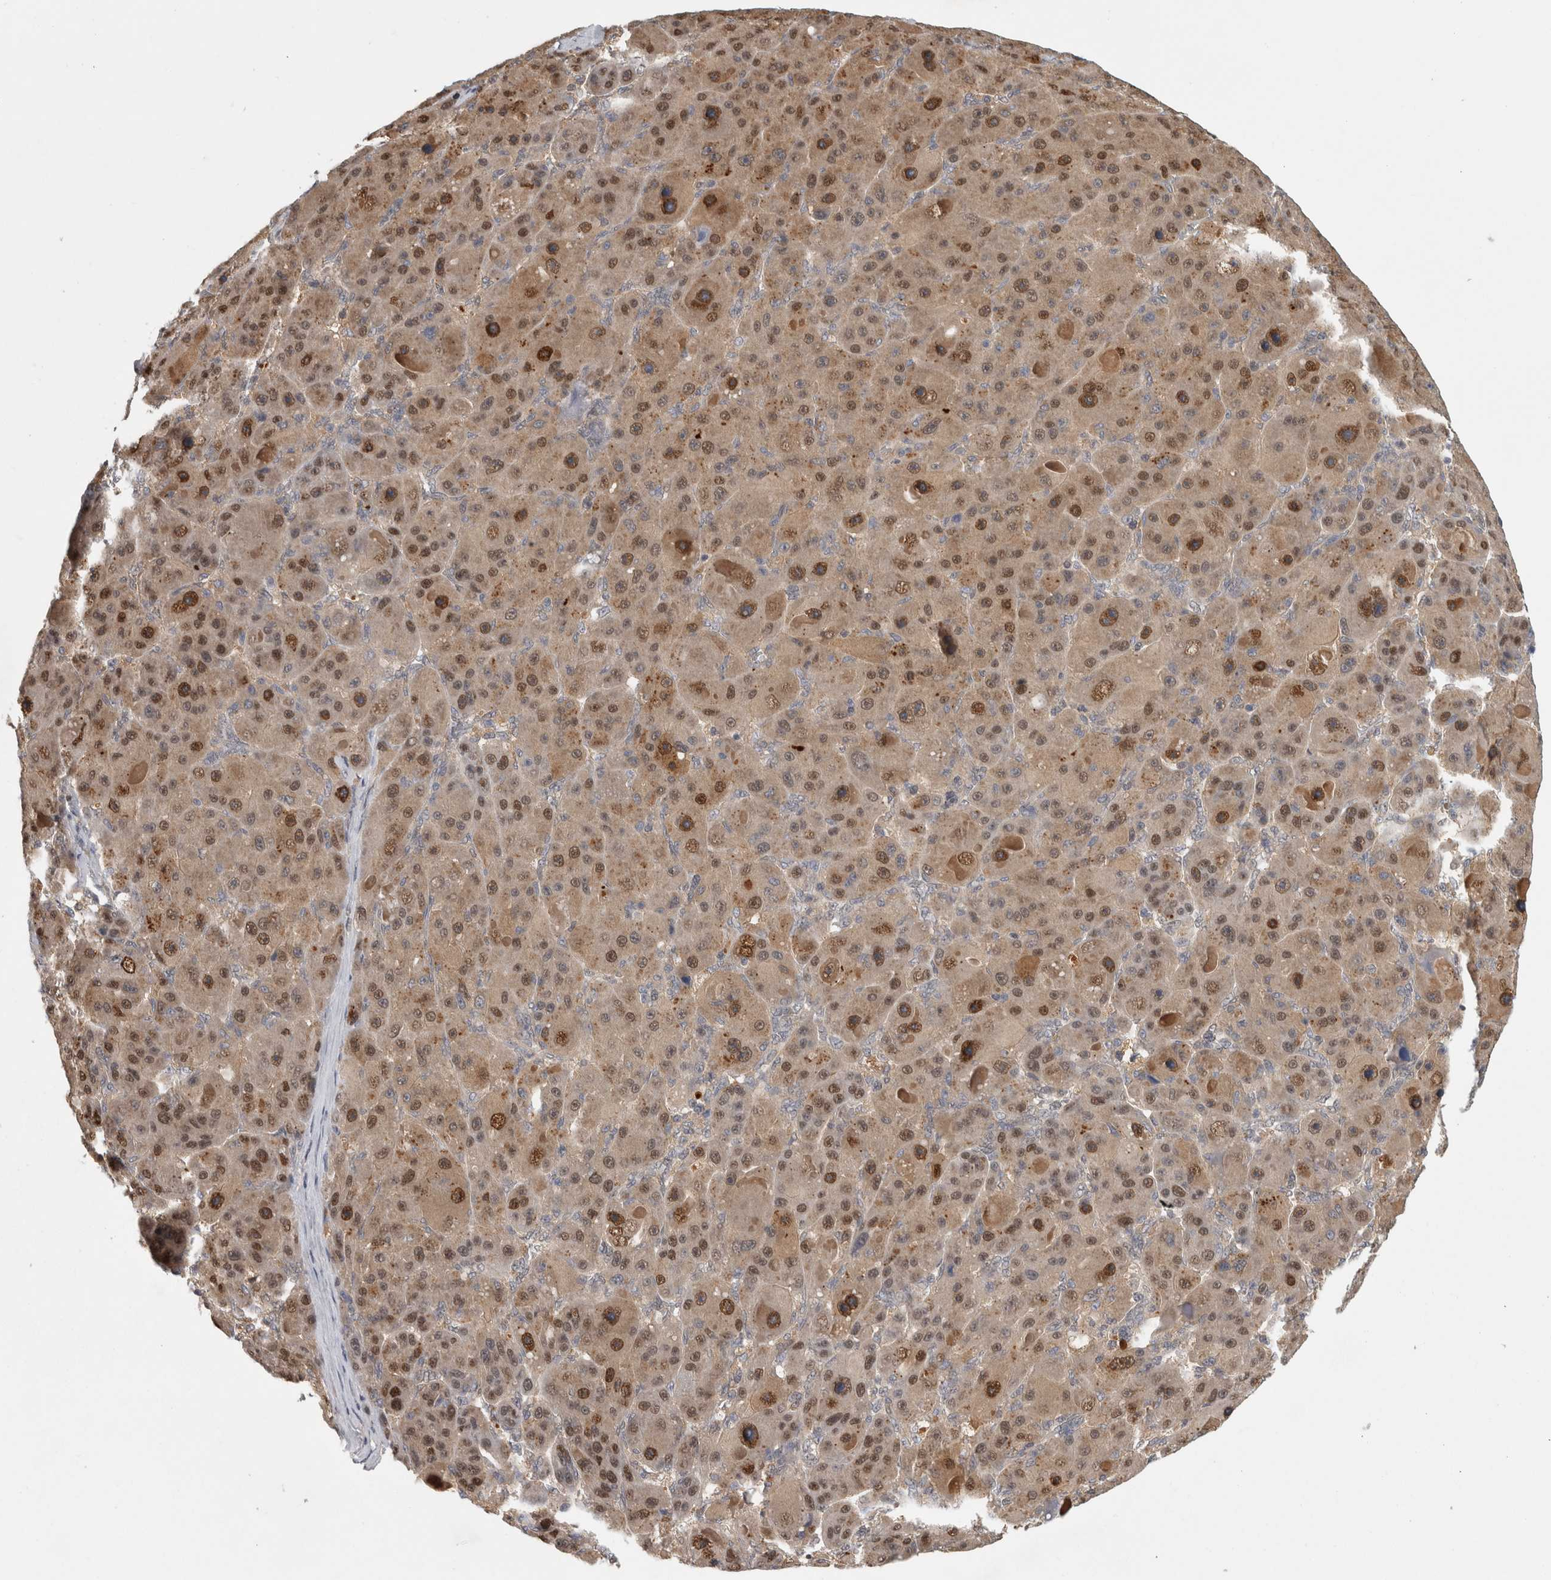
{"staining": {"intensity": "strong", "quantity": "25%-75%", "location": "cytoplasmic/membranous,nuclear"}, "tissue": "liver cancer", "cell_type": "Tumor cells", "image_type": "cancer", "snomed": [{"axis": "morphology", "description": "Carcinoma, Hepatocellular, NOS"}, {"axis": "topography", "description": "Liver"}], "caption": "Immunohistochemical staining of liver cancer (hepatocellular carcinoma) shows high levels of strong cytoplasmic/membranous and nuclear expression in about 25%-75% of tumor cells.", "gene": "PIGP", "patient": {"sex": "male", "age": 76}}